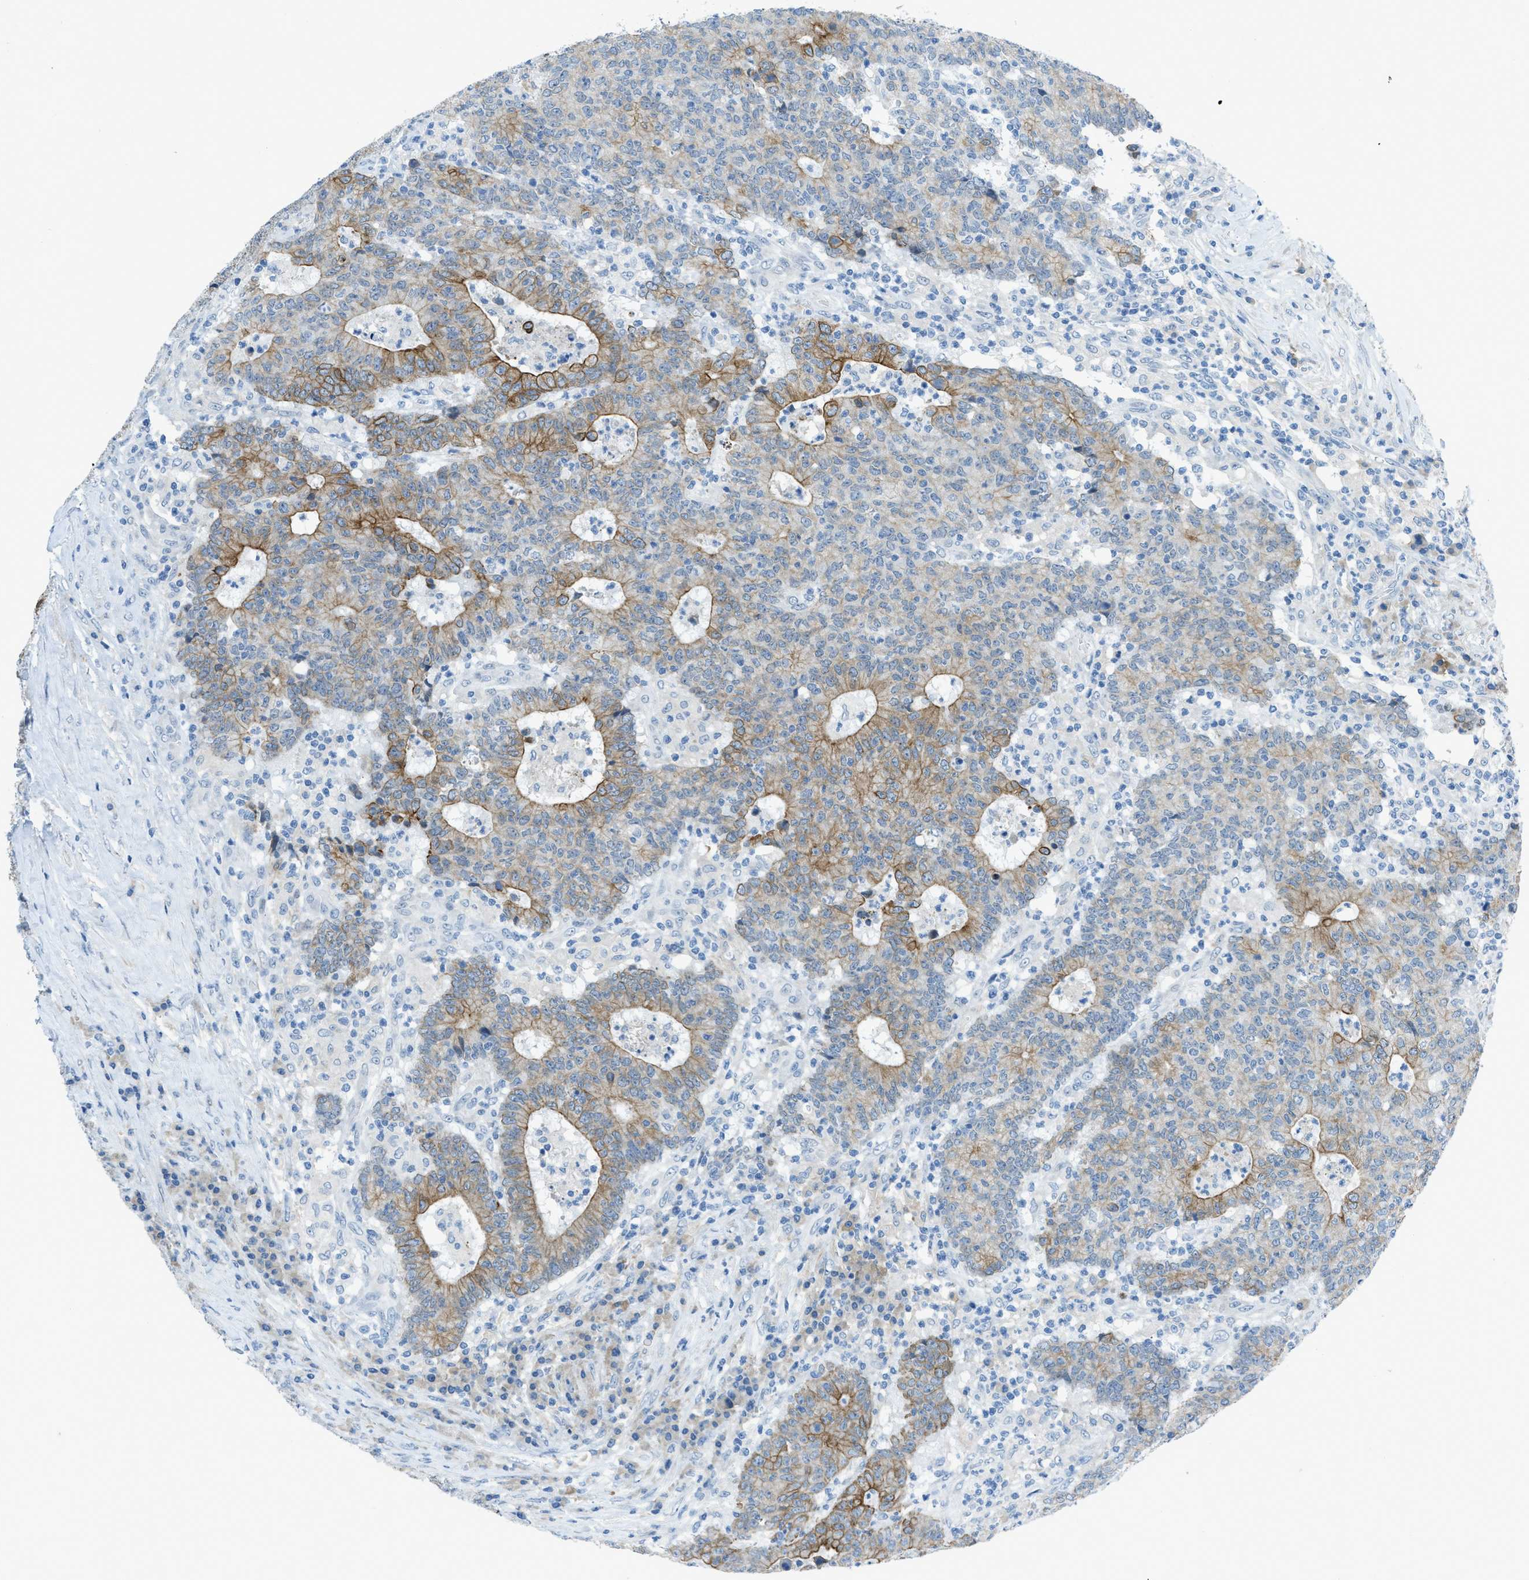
{"staining": {"intensity": "moderate", "quantity": ">75%", "location": "cytoplasmic/membranous"}, "tissue": "colorectal cancer", "cell_type": "Tumor cells", "image_type": "cancer", "snomed": [{"axis": "morphology", "description": "Normal tissue, NOS"}, {"axis": "morphology", "description": "Adenocarcinoma, NOS"}, {"axis": "topography", "description": "Colon"}], "caption": "IHC of human adenocarcinoma (colorectal) displays medium levels of moderate cytoplasmic/membranous staining in approximately >75% of tumor cells.", "gene": "KLHL8", "patient": {"sex": "female", "age": 75}}